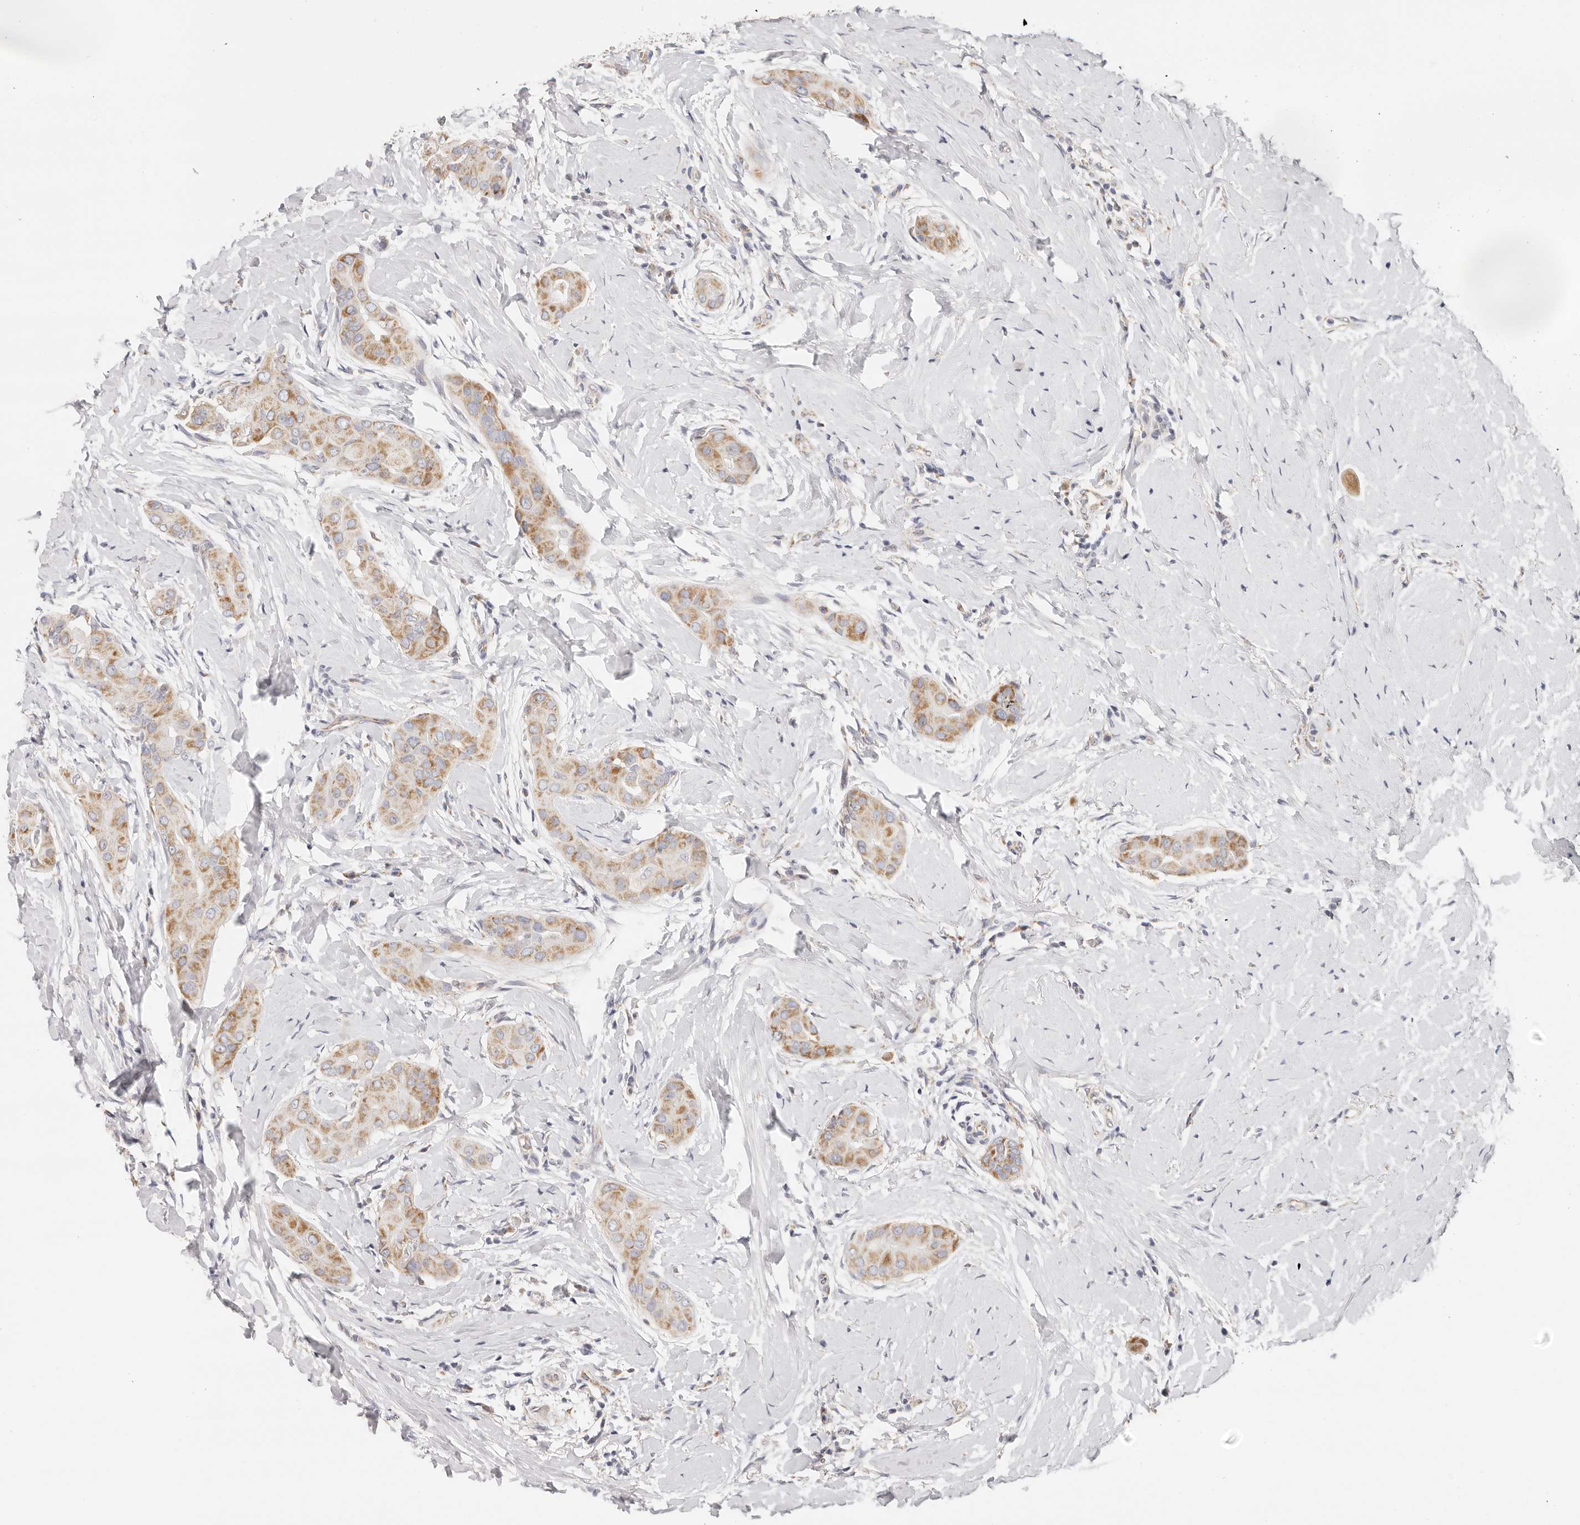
{"staining": {"intensity": "moderate", "quantity": ">75%", "location": "cytoplasmic/membranous"}, "tissue": "thyroid cancer", "cell_type": "Tumor cells", "image_type": "cancer", "snomed": [{"axis": "morphology", "description": "Papillary adenocarcinoma, NOS"}, {"axis": "topography", "description": "Thyroid gland"}], "caption": "Protein staining of papillary adenocarcinoma (thyroid) tissue exhibits moderate cytoplasmic/membranous staining in approximately >75% of tumor cells.", "gene": "AFDN", "patient": {"sex": "male", "age": 33}}